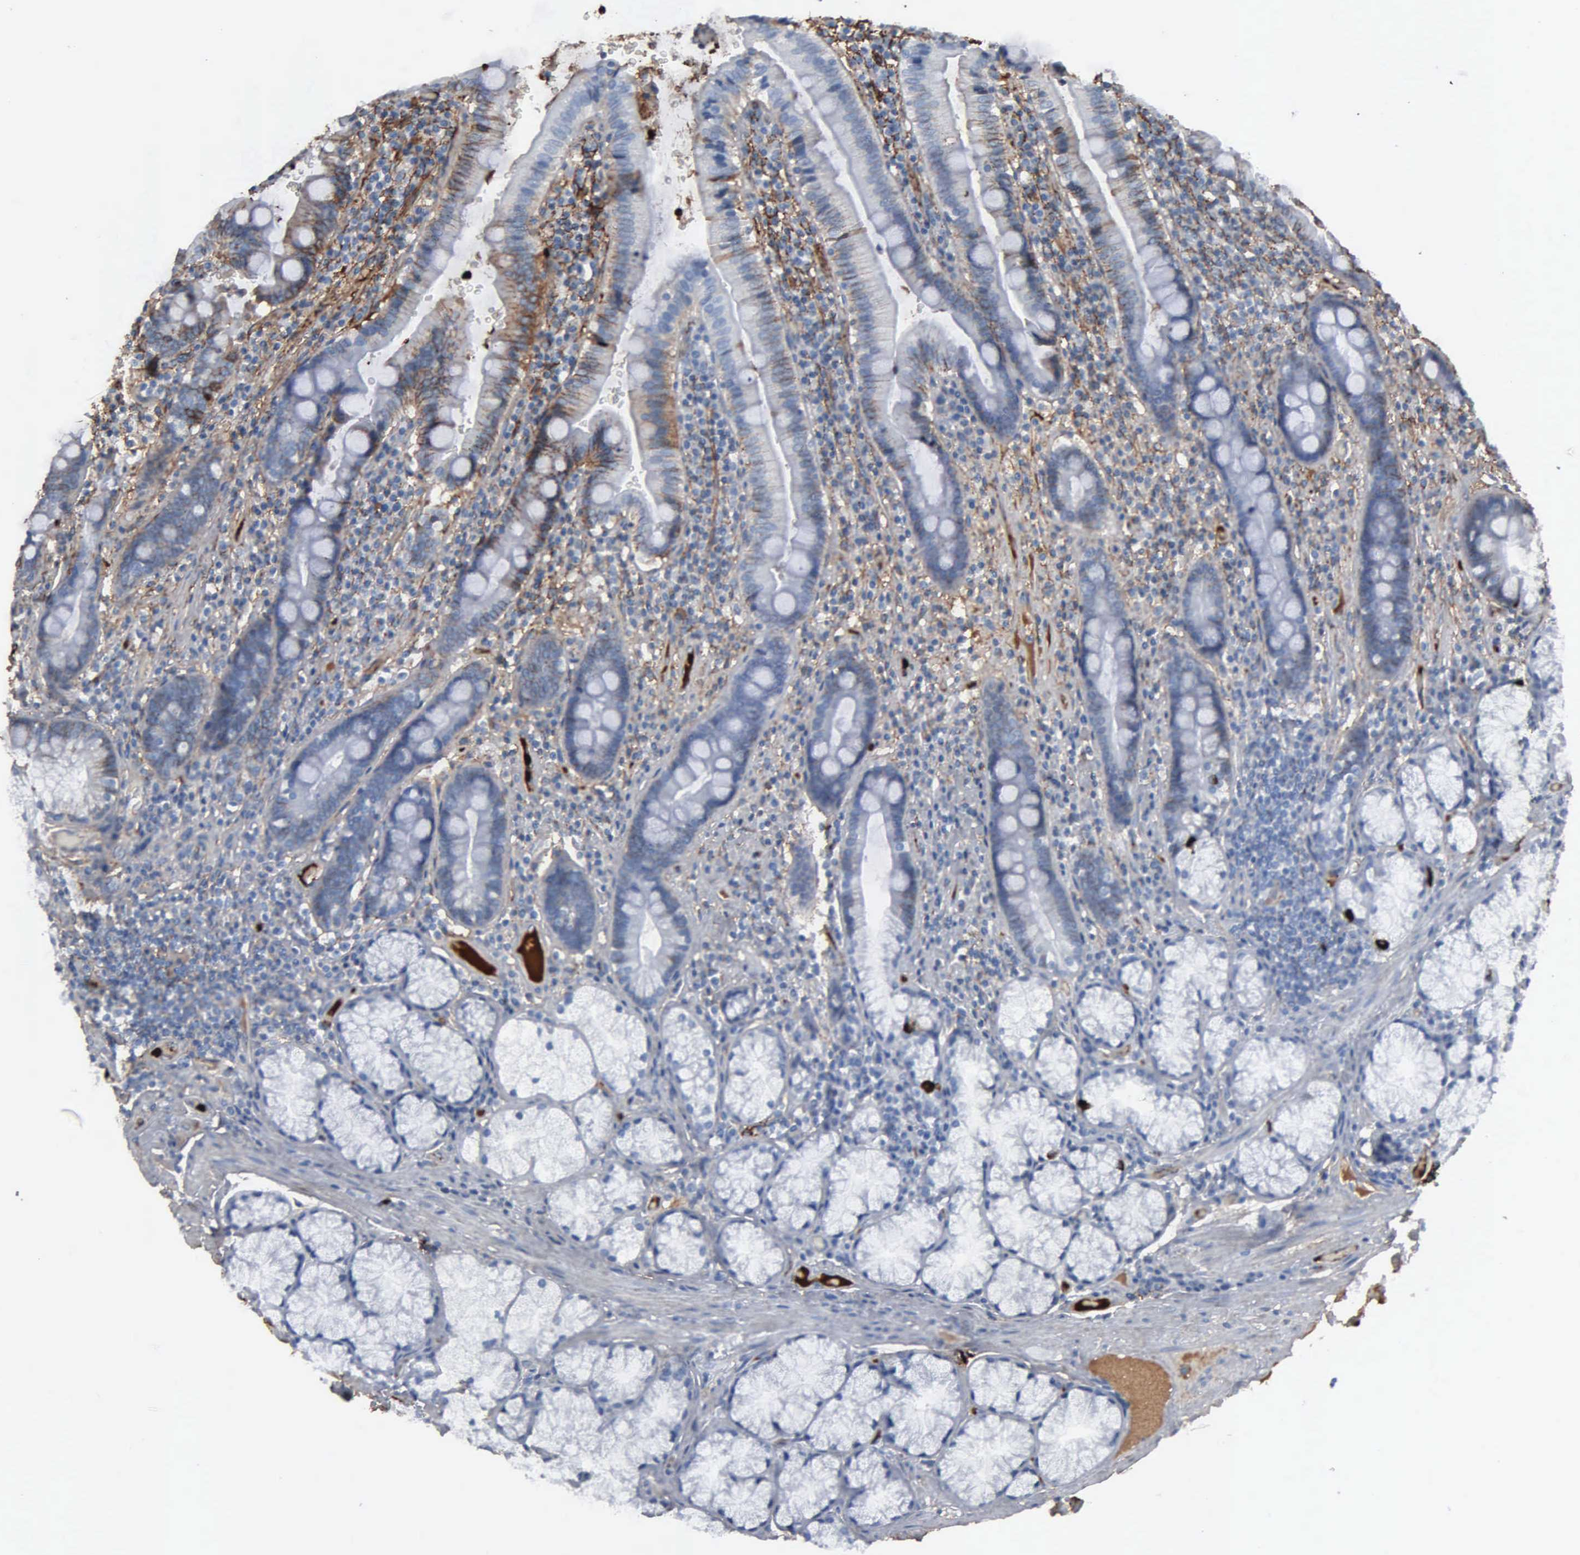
{"staining": {"intensity": "weak", "quantity": "<25%", "location": "cytoplasmic/membranous"}, "tissue": "duodenum", "cell_type": "Glandular cells", "image_type": "normal", "snomed": [{"axis": "morphology", "description": "Normal tissue, NOS"}, {"axis": "topography", "description": "Stomach, lower"}, {"axis": "topography", "description": "Duodenum"}], "caption": "This is an immunohistochemistry (IHC) micrograph of unremarkable human duodenum. There is no positivity in glandular cells.", "gene": "FN1", "patient": {"sex": "male", "age": 84}}